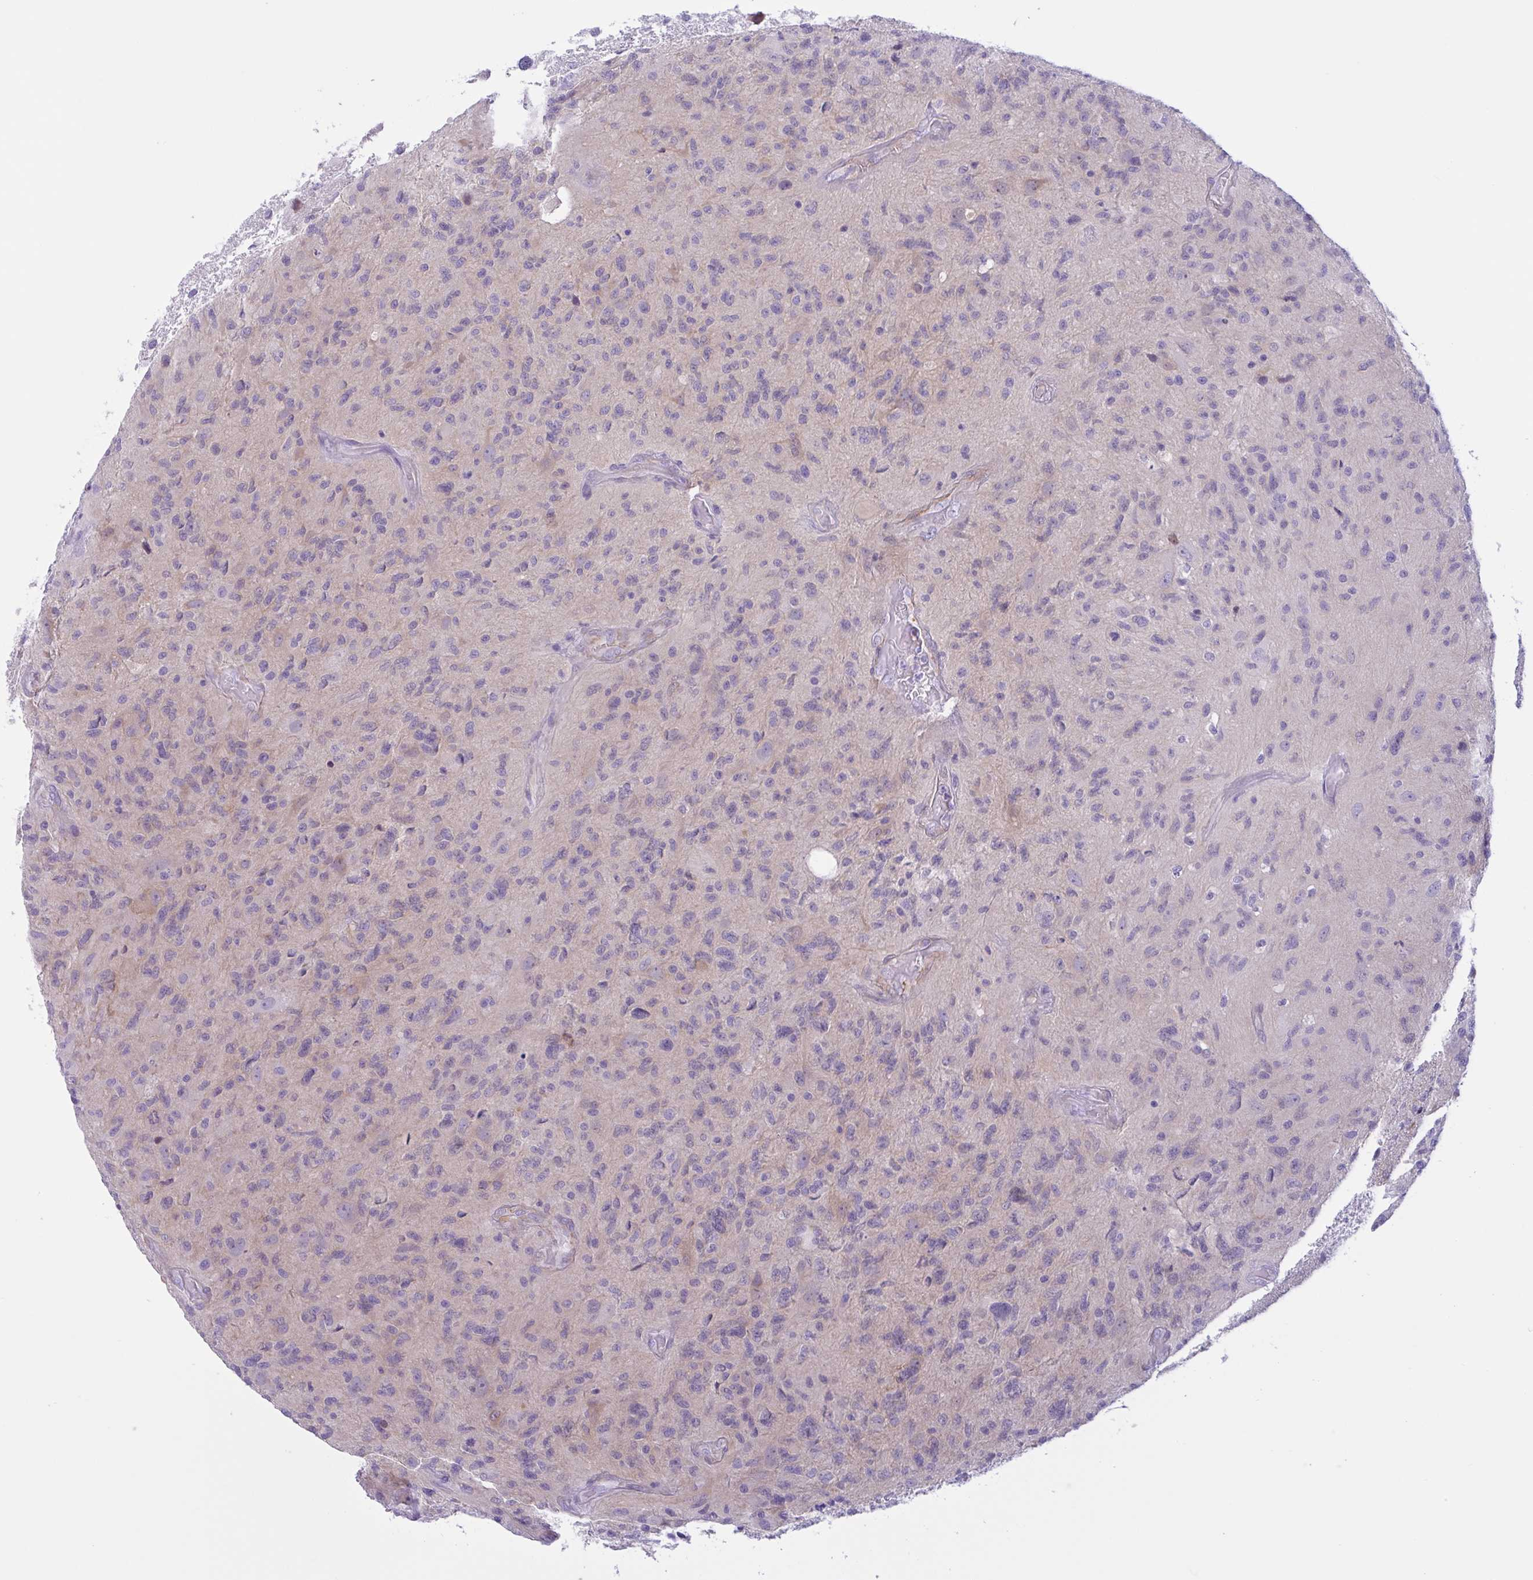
{"staining": {"intensity": "negative", "quantity": "none", "location": "none"}, "tissue": "glioma", "cell_type": "Tumor cells", "image_type": "cancer", "snomed": [{"axis": "morphology", "description": "Glioma, malignant, High grade"}, {"axis": "topography", "description": "Brain"}], "caption": "This is an immunohistochemistry micrograph of human glioma. There is no positivity in tumor cells.", "gene": "AHCYL2", "patient": {"sex": "male", "age": 67}}